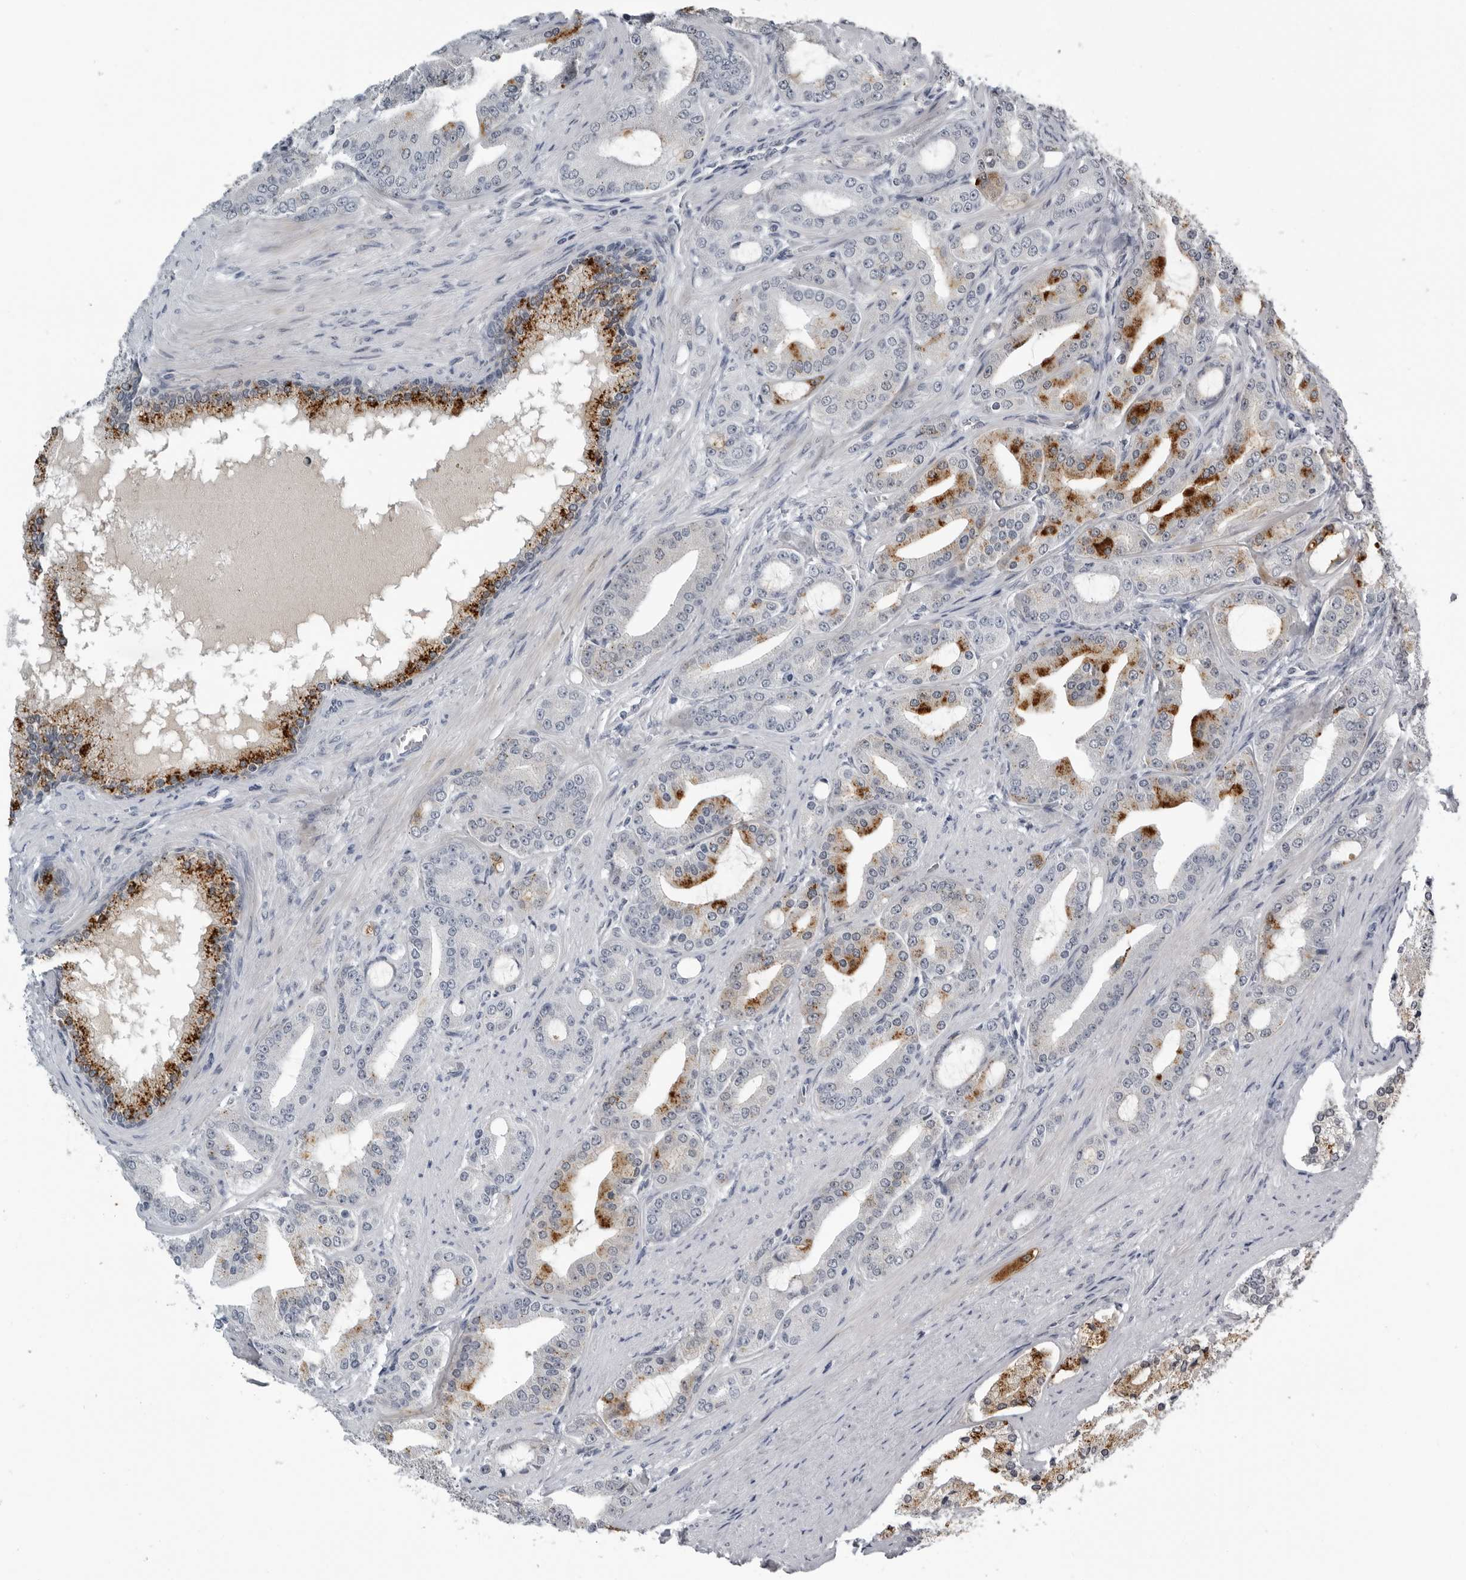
{"staining": {"intensity": "moderate", "quantity": "25%-75%", "location": "cytoplasmic/membranous"}, "tissue": "prostate cancer", "cell_type": "Tumor cells", "image_type": "cancer", "snomed": [{"axis": "morphology", "description": "Adenocarcinoma, High grade"}, {"axis": "topography", "description": "Prostate"}], "caption": "This image shows prostate adenocarcinoma (high-grade) stained with immunohistochemistry to label a protein in brown. The cytoplasmic/membranous of tumor cells show moderate positivity for the protein. Nuclei are counter-stained blue.", "gene": "PRRX2", "patient": {"sex": "male", "age": 60}}